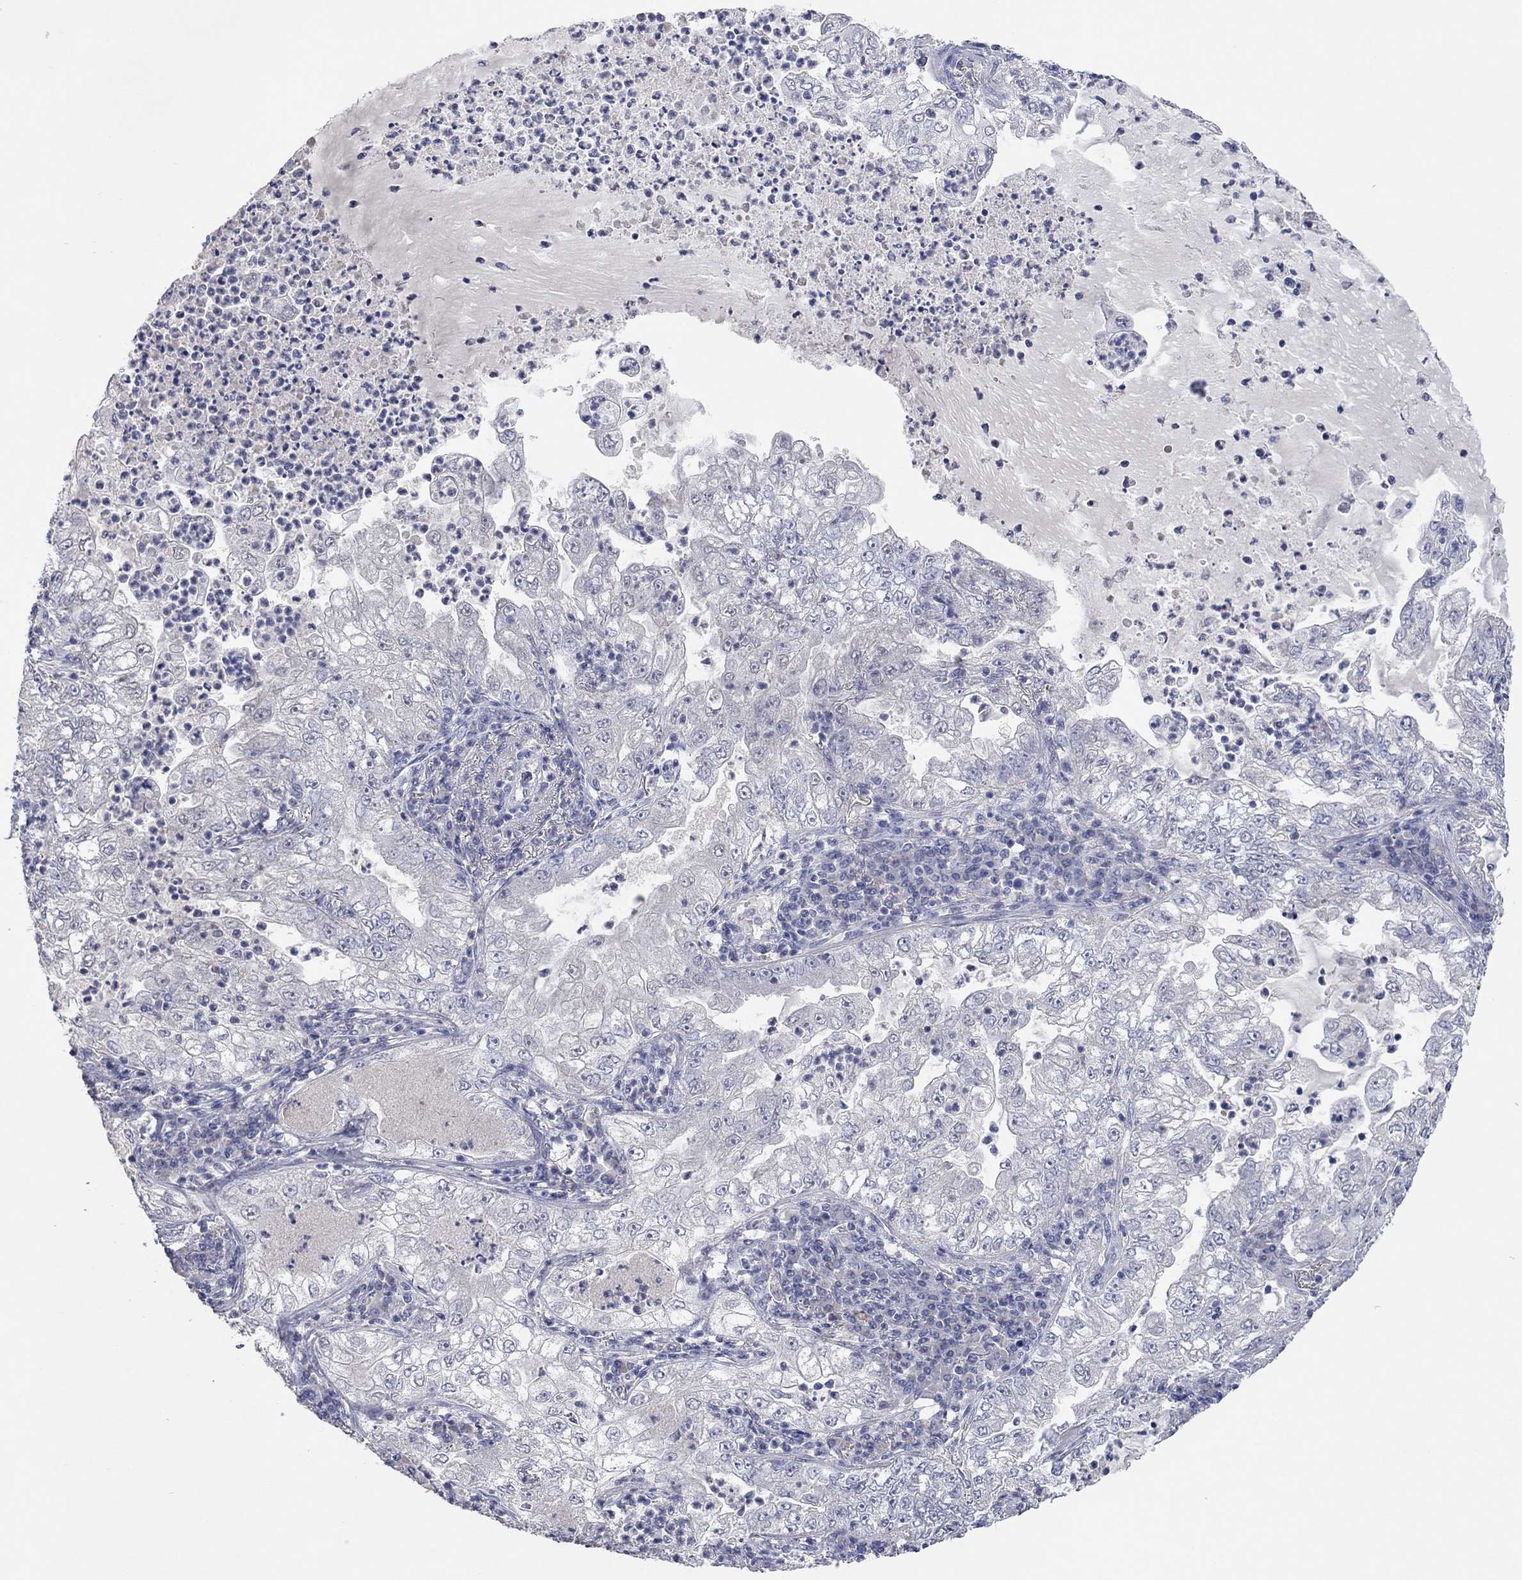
{"staining": {"intensity": "negative", "quantity": "none", "location": "none"}, "tissue": "lung cancer", "cell_type": "Tumor cells", "image_type": "cancer", "snomed": [{"axis": "morphology", "description": "Adenocarcinoma, NOS"}, {"axis": "topography", "description": "Lung"}], "caption": "Immunohistochemistry of human lung cancer (adenocarcinoma) displays no expression in tumor cells.", "gene": "MMP13", "patient": {"sex": "female", "age": 73}}